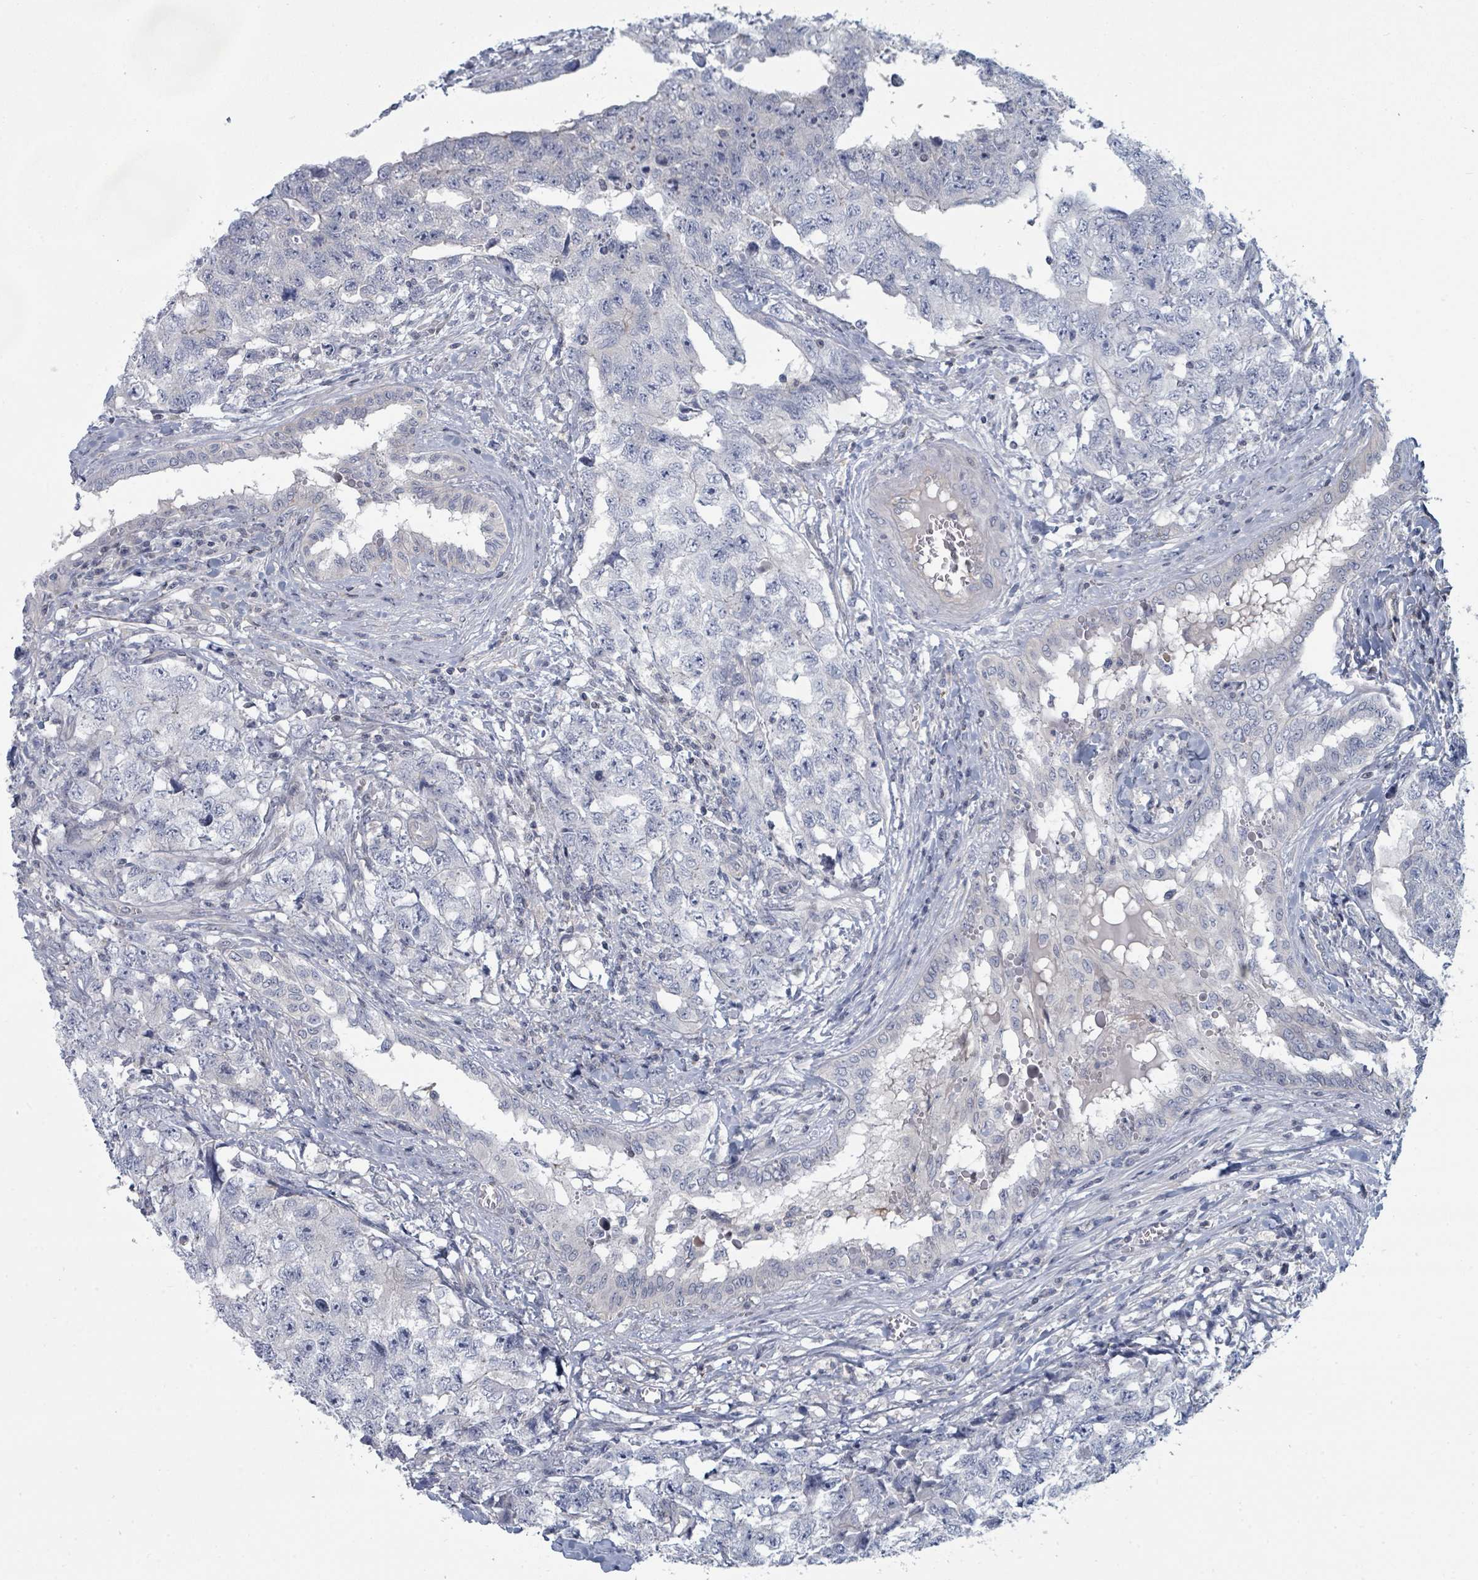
{"staining": {"intensity": "negative", "quantity": "none", "location": "none"}, "tissue": "testis cancer", "cell_type": "Tumor cells", "image_type": "cancer", "snomed": [{"axis": "morphology", "description": "Carcinoma, Embryonal, NOS"}, {"axis": "topography", "description": "Testis"}], "caption": "High magnification brightfield microscopy of testis embryonal carcinoma stained with DAB (brown) and counterstained with hematoxylin (blue): tumor cells show no significant staining.", "gene": "SLC25A45", "patient": {"sex": "male", "age": 31}}